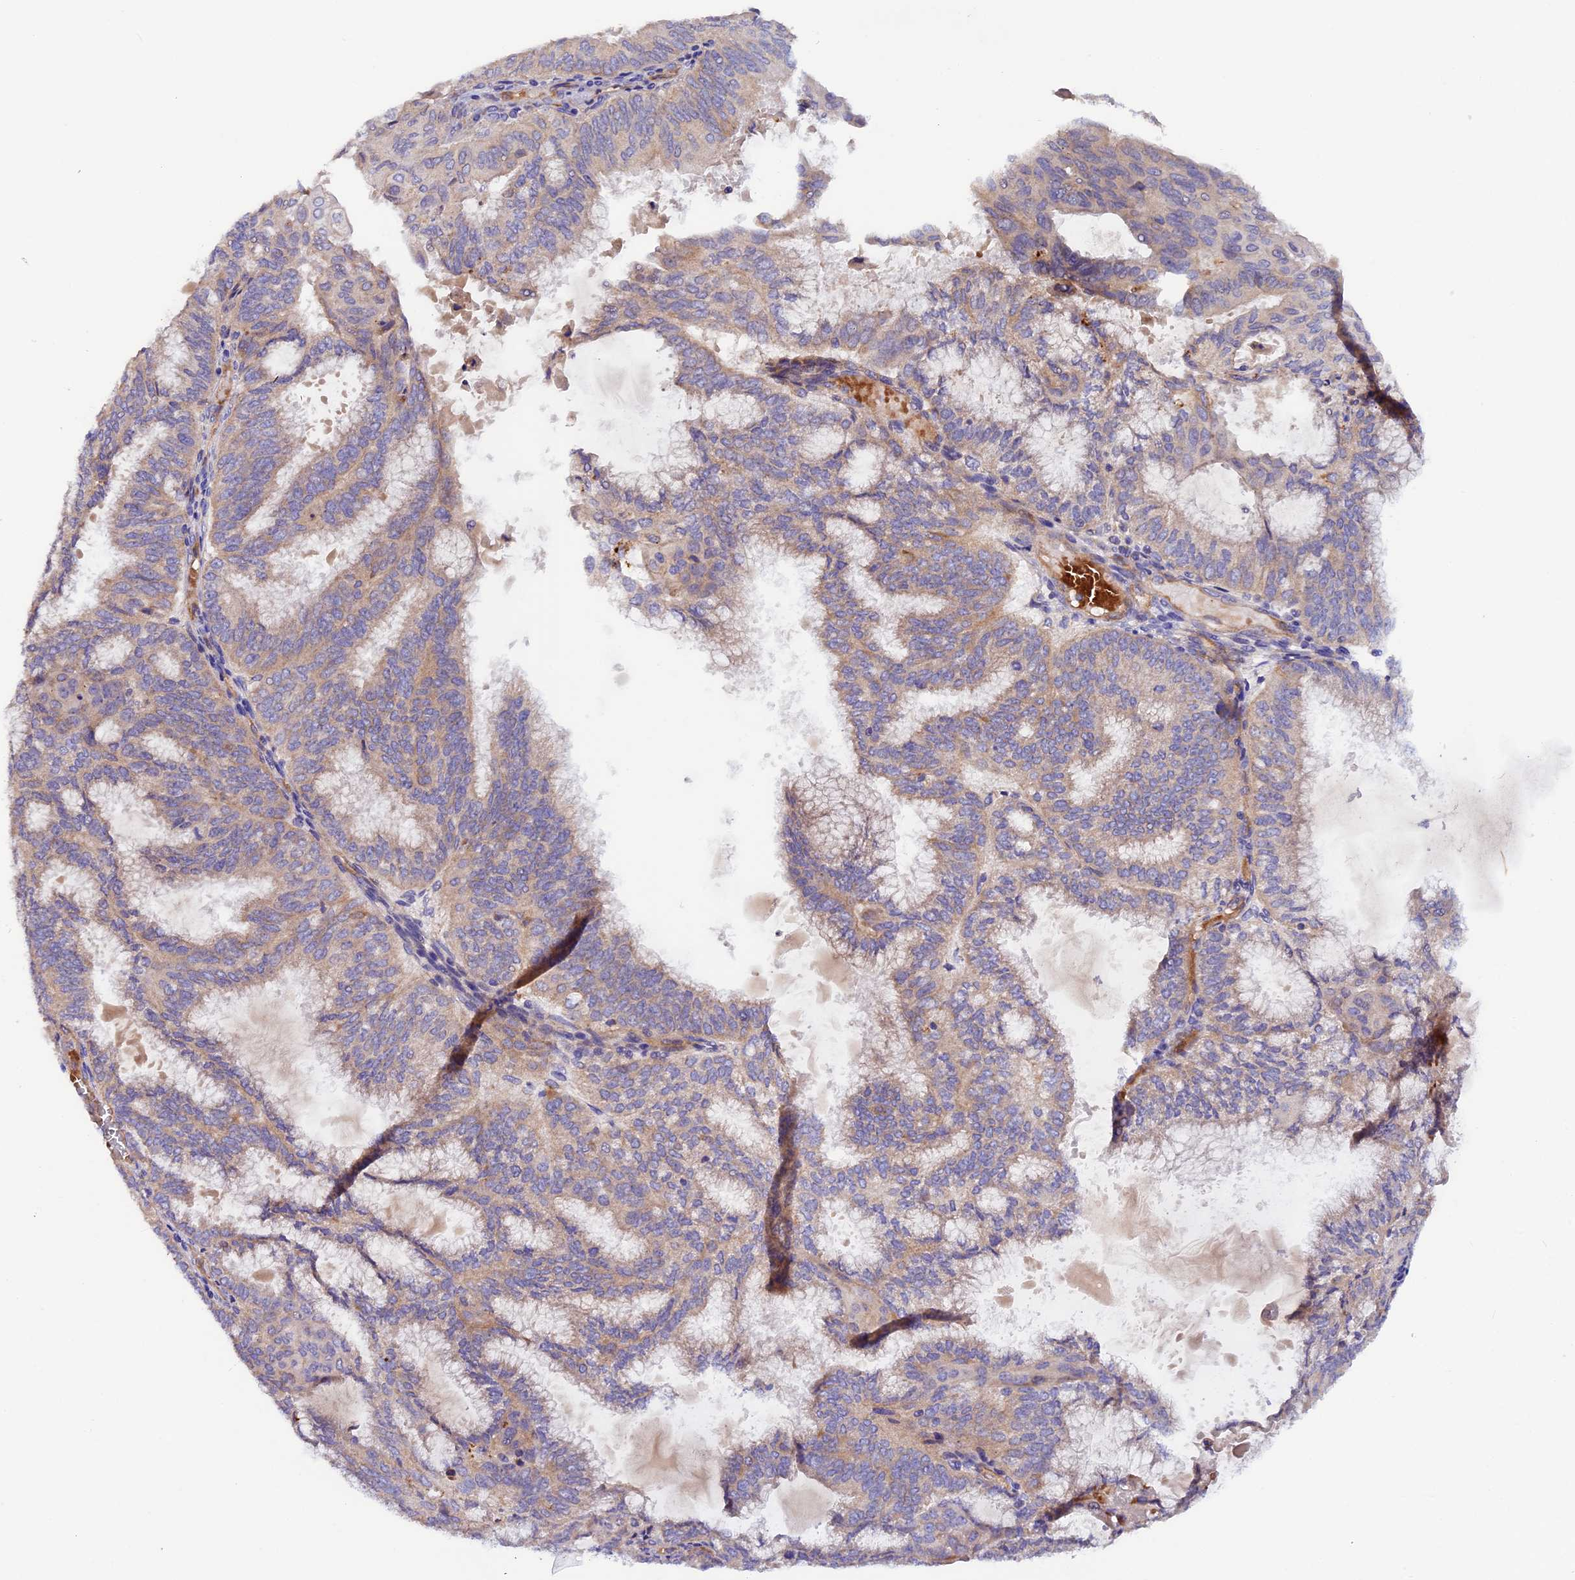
{"staining": {"intensity": "weak", "quantity": ">75%", "location": "cytoplasmic/membranous"}, "tissue": "endometrial cancer", "cell_type": "Tumor cells", "image_type": "cancer", "snomed": [{"axis": "morphology", "description": "Adenocarcinoma, NOS"}, {"axis": "topography", "description": "Endometrium"}], "caption": "DAB immunohistochemical staining of endometrial cancer (adenocarcinoma) exhibits weak cytoplasmic/membranous protein staining in approximately >75% of tumor cells. (Brightfield microscopy of DAB IHC at high magnification).", "gene": "DUS3L", "patient": {"sex": "female", "age": 49}}